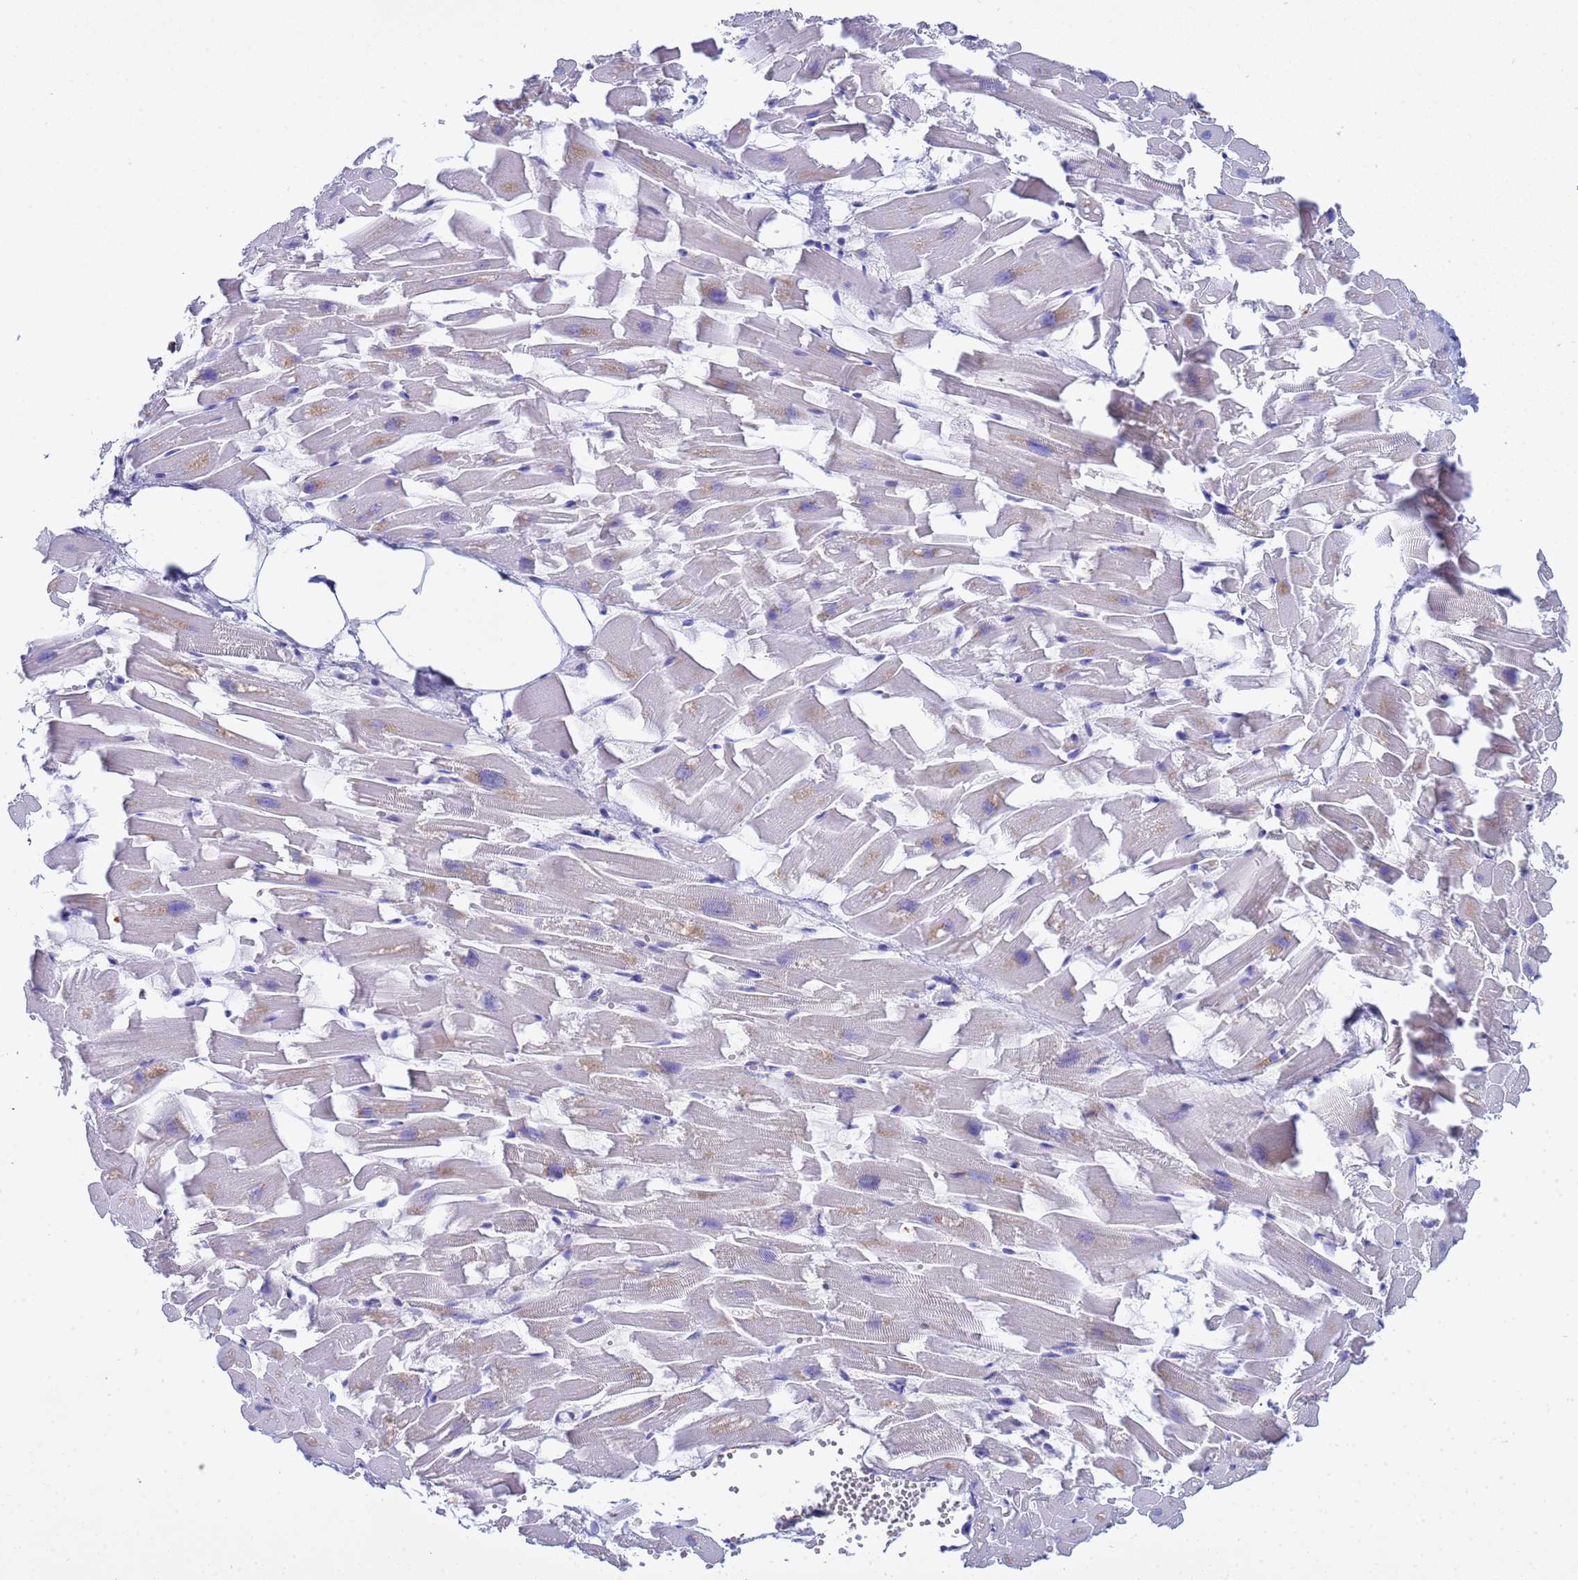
{"staining": {"intensity": "weak", "quantity": "25%-75%", "location": "cytoplasmic/membranous"}, "tissue": "heart muscle", "cell_type": "Cardiomyocytes", "image_type": "normal", "snomed": [{"axis": "morphology", "description": "Normal tissue, NOS"}, {"axis": "topography", "description": "Heart"}], "caption": "Immunohistochemistry micrograph of benign heart muscle: heart muscle stained using immunohistochemistry displays low levels of weak protein expression localized specifically in the cytoplasmic/membranous of cardiomyocytes, appearing as a cytoplasmic/membranous brown color.", "gene": "ANAPC1", "patient": {"sex": "female", "age": 64}}